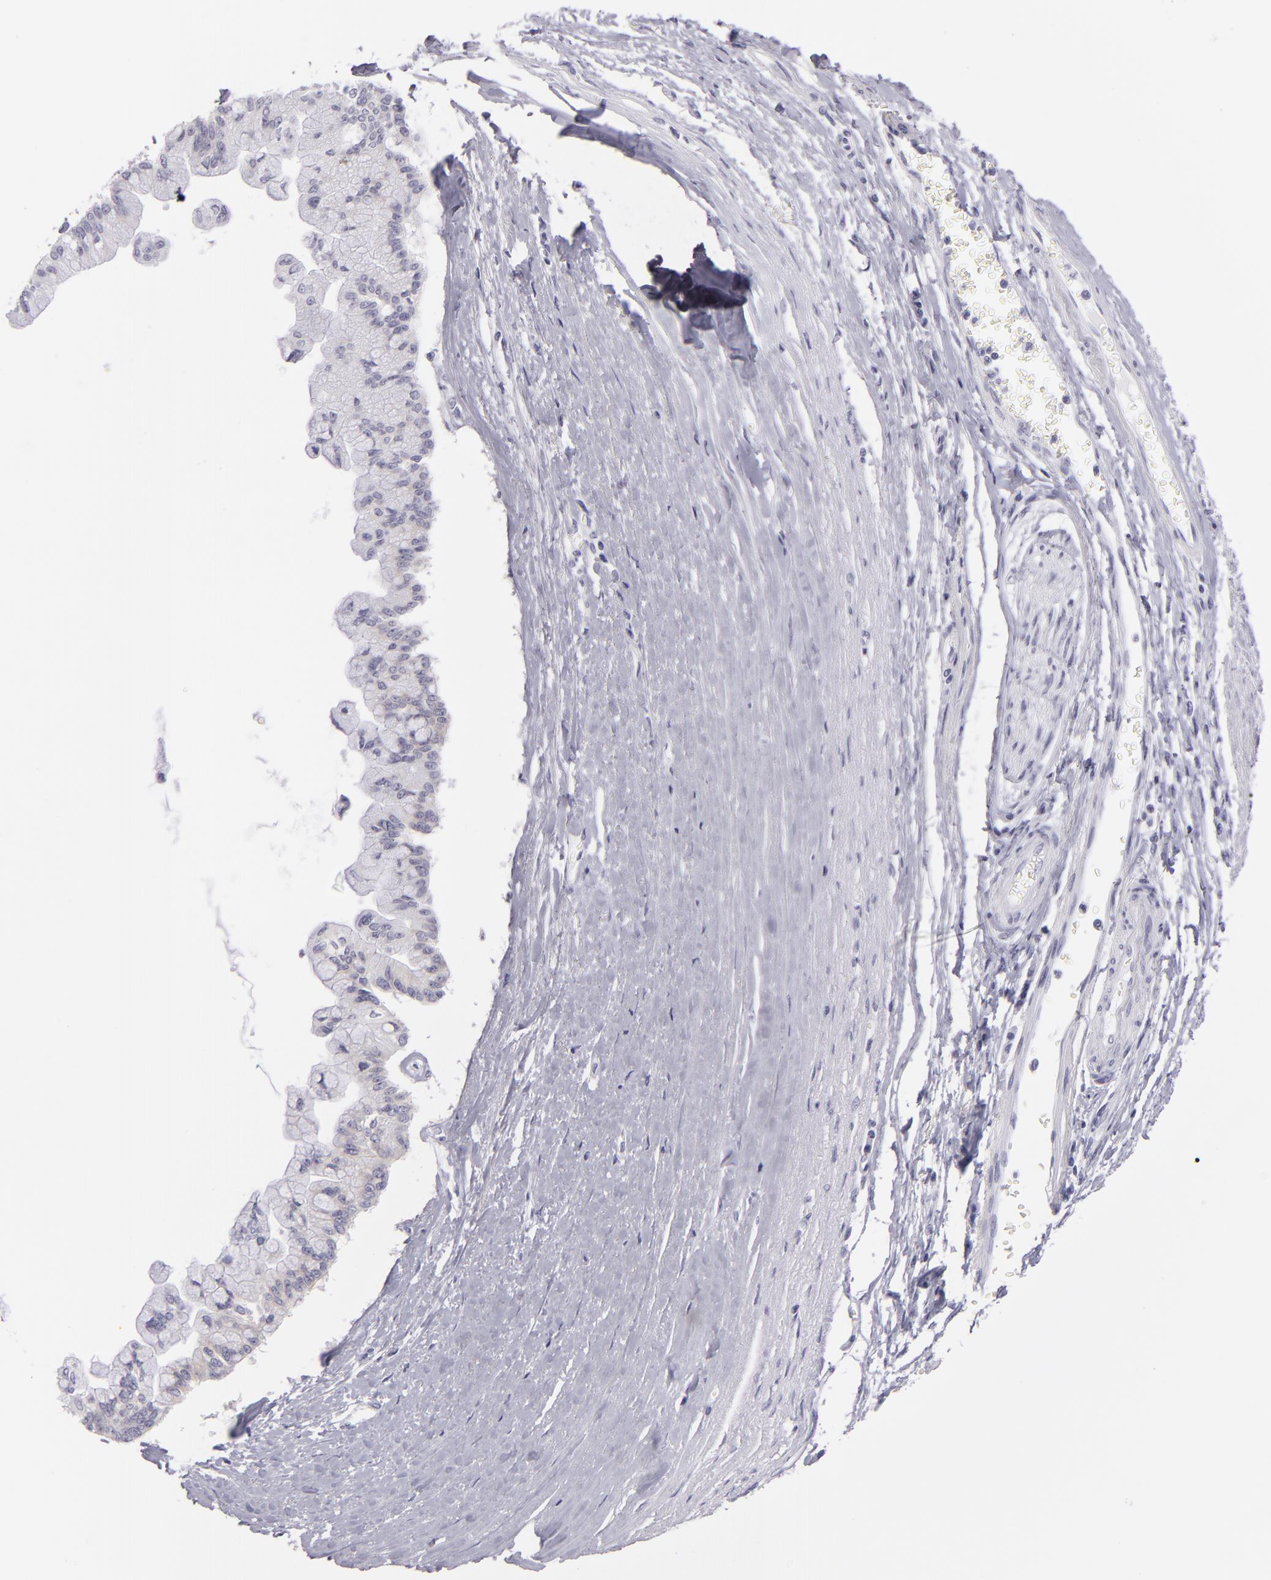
{"staining": {"intensity": "negative", "quantity": "none", "location": "none"}, "tissue": "liver cancer", "cell_type": "Tumor cells", "image_type": "cancer", "snomed": [{"axis": "morphology", "description": "Cholangiocarcinoma"}, {"axis": "topography", "description": "Liver"}], "caption": "Tumor cells are negative for protein expression in human liver cholangiocarcinoma.", "gene": "DLG4", "patient": {"sex": "female", "age": 79}}